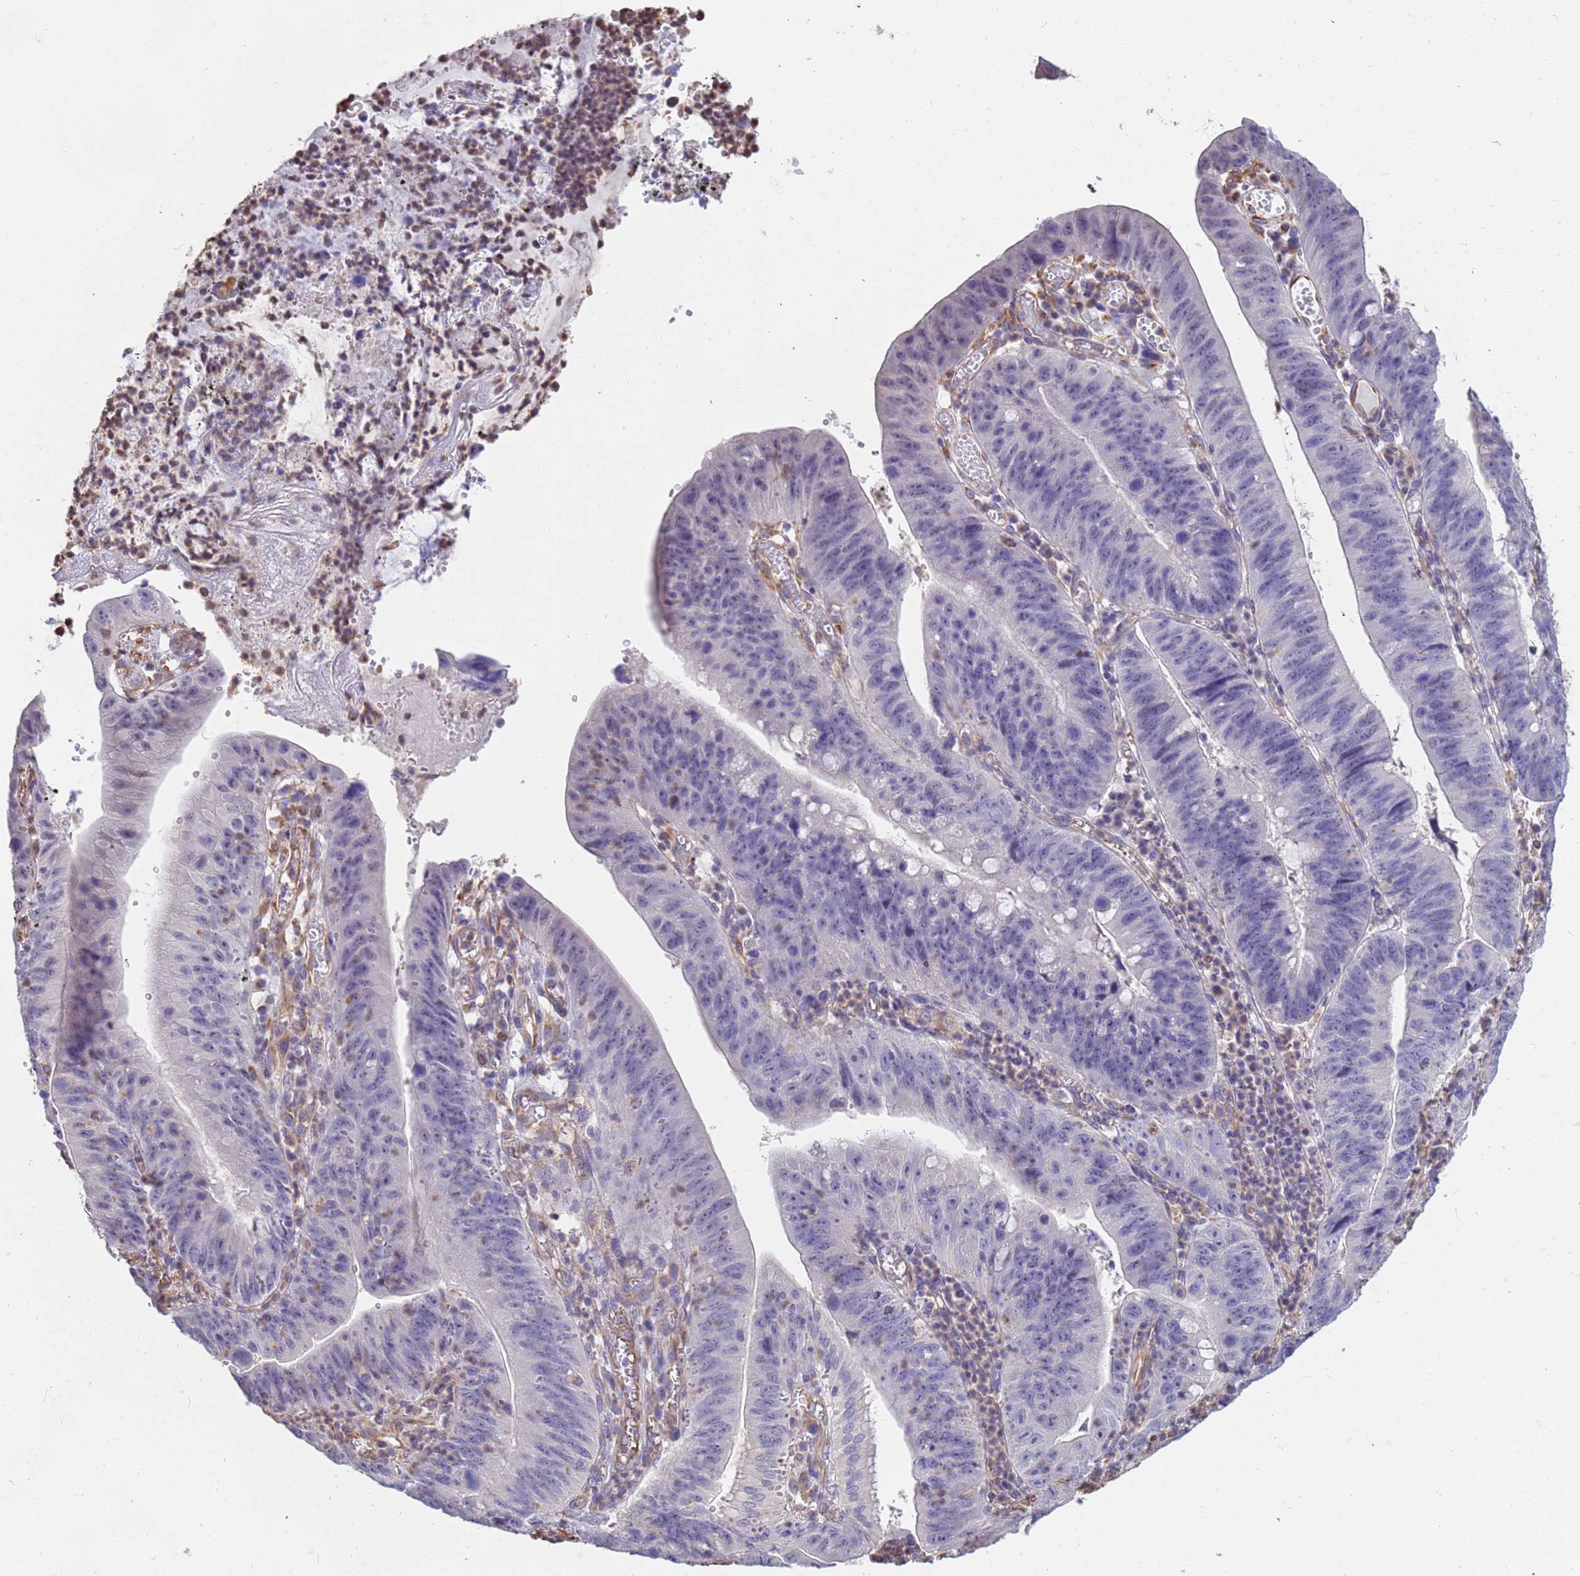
{"staining": {"intensity": "negative", "quantity": "none", "location": "none"}, "tissue": "stomach cancer", "cell_type": "Tumor cells", "image_type": "cancer", "snomed": [{"axis": "morphology", "description": "Adenocarcinoma, NOS"}, {"axis": "topography", "description": "Stomach"}], "caption": "Tumor cells show no significant positivity in stomach cancer (adenocarcinoma).", "gene": "TCEAL3", "patient": {"sex": "male", "age": 59}}